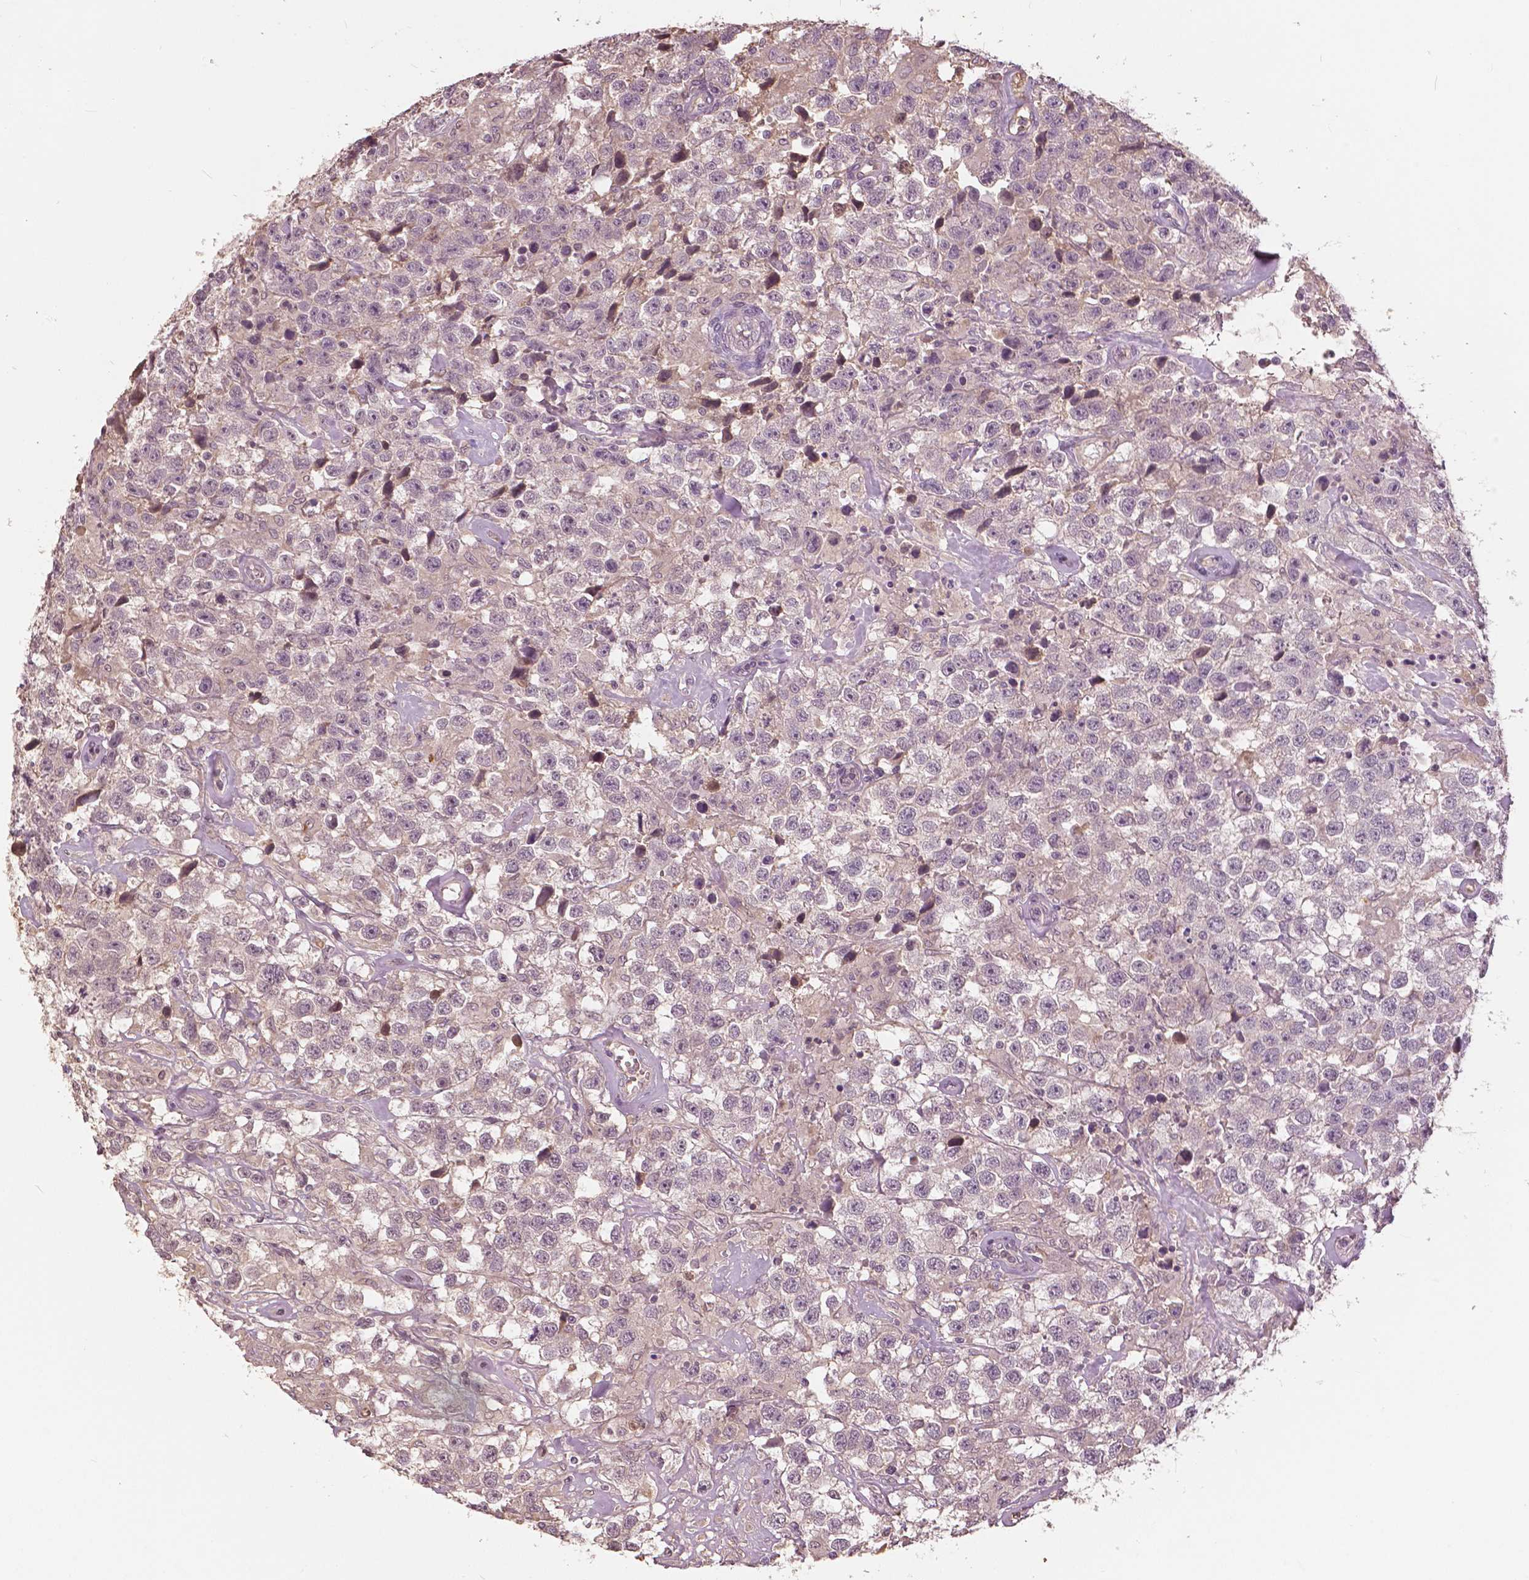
{"staining": {"intensity": "weak", "quantity": "<25%", "location": "nuclear"}, "tissue": "testis cancer", "cell_type": "Tumor cells", "image_type": "cancer", "snomed": [{"axis": "morphology", "description": "Seminoma, NOS"}, {"axis": "topography", "description": "Testis"}], "caption": "Immunohistochemistry (IHC) histopathology image of human seminoma (testis) stained for a protein (brown), which displays no expression in tumor cells.", "gene": "ANGPTL4", "patient": {"sex": "male", "age": 43}}